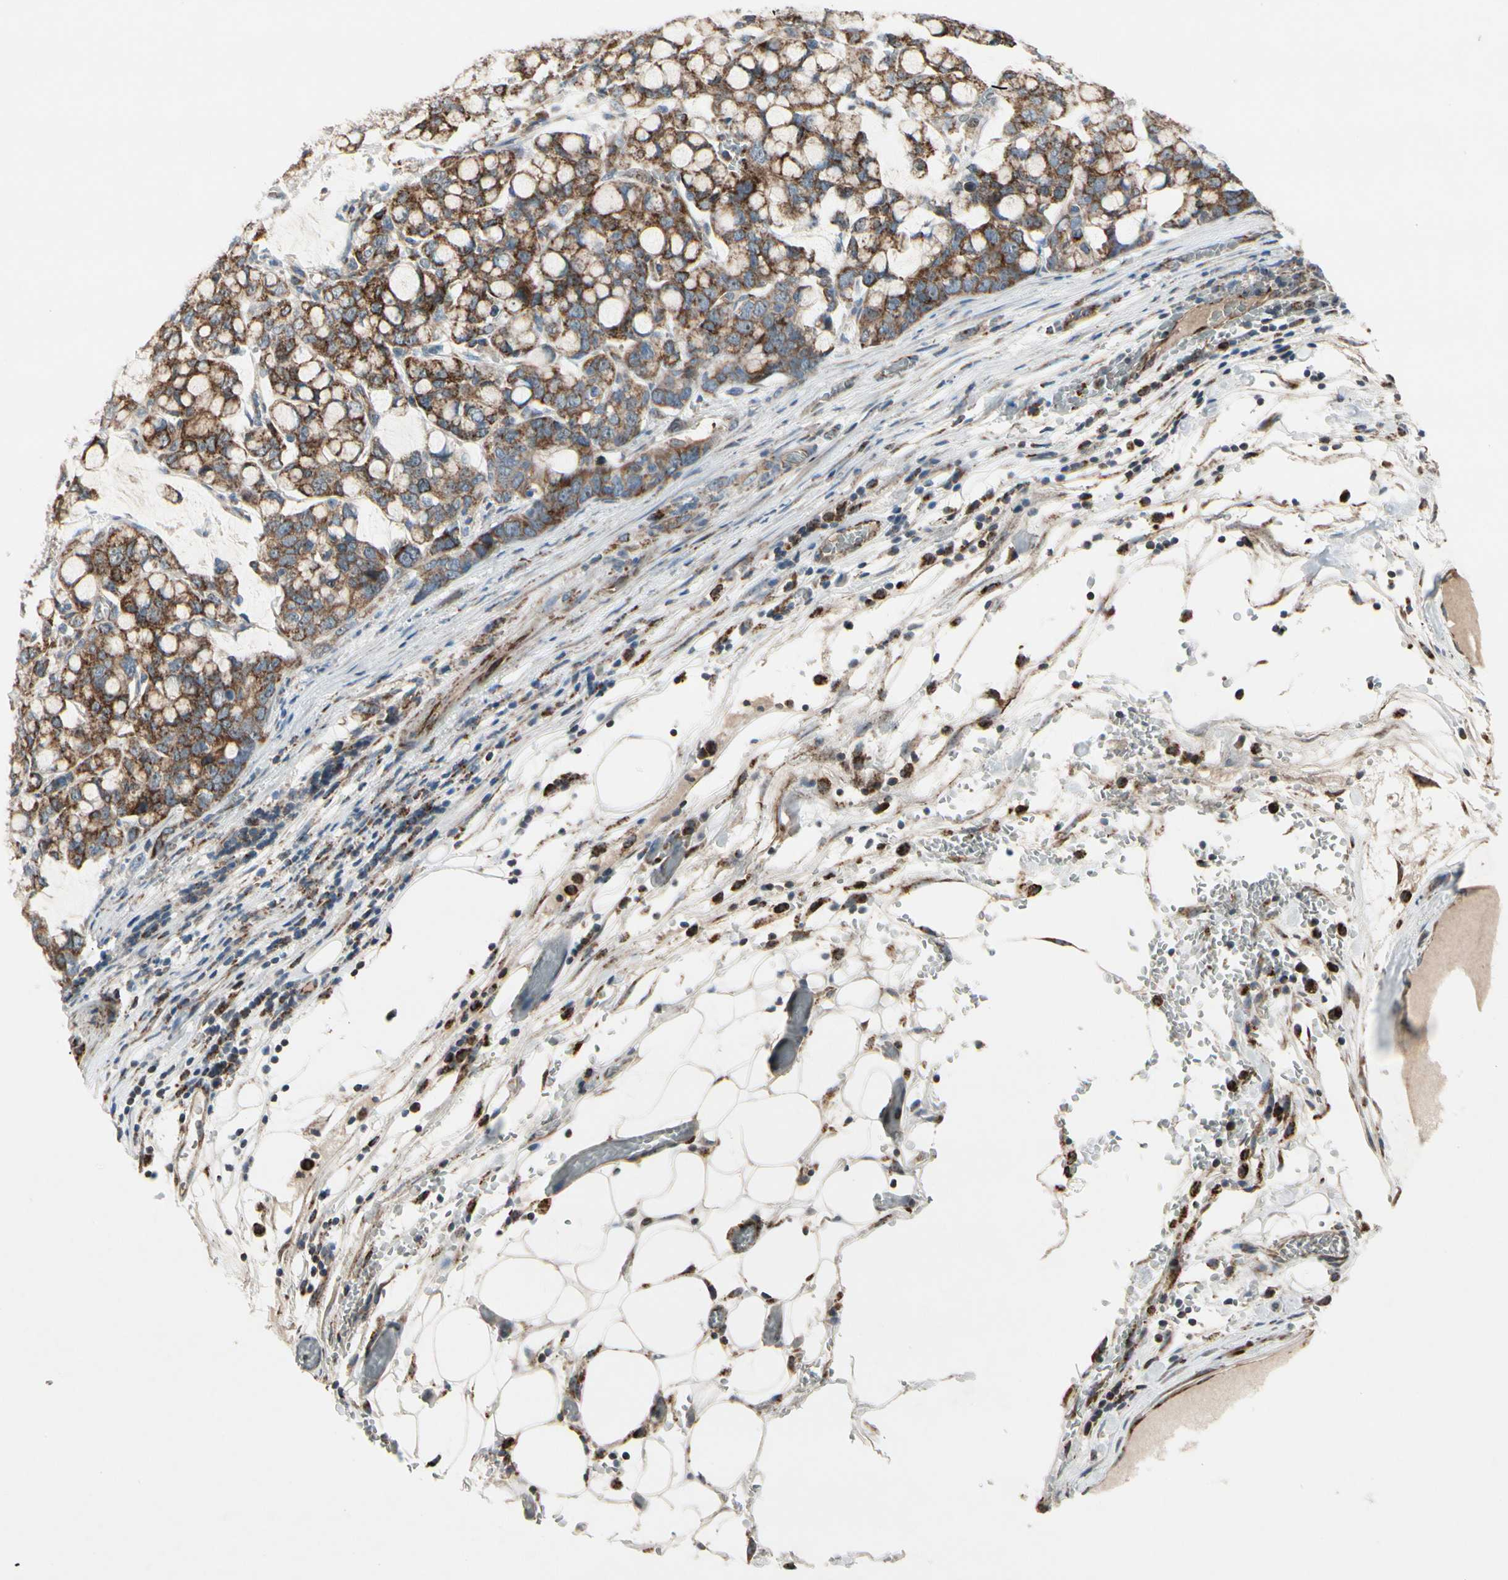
{"staining": {"intensity": "moderate", "quantity": ">75%", "location": "cytoplasmic/membranous"}, "tissue": "stomach cancer", "cell_type": "Tumor cells", "image_type": "cancer", "snomed": [{"axis": "morphology", "description": "Adenocarcinoma, NOS"}, {"axis": "topography", "description": "Stomach, lower"}], "caption": "Adenocarcinoma (stomach) was stained to show a protein in brown. There is medium levels of moderate cytoplasmic/membranous positivity in about >75% of tumor cells.", "gene": "CPT1A", "patient": {"sex": "male", "age": 84}}